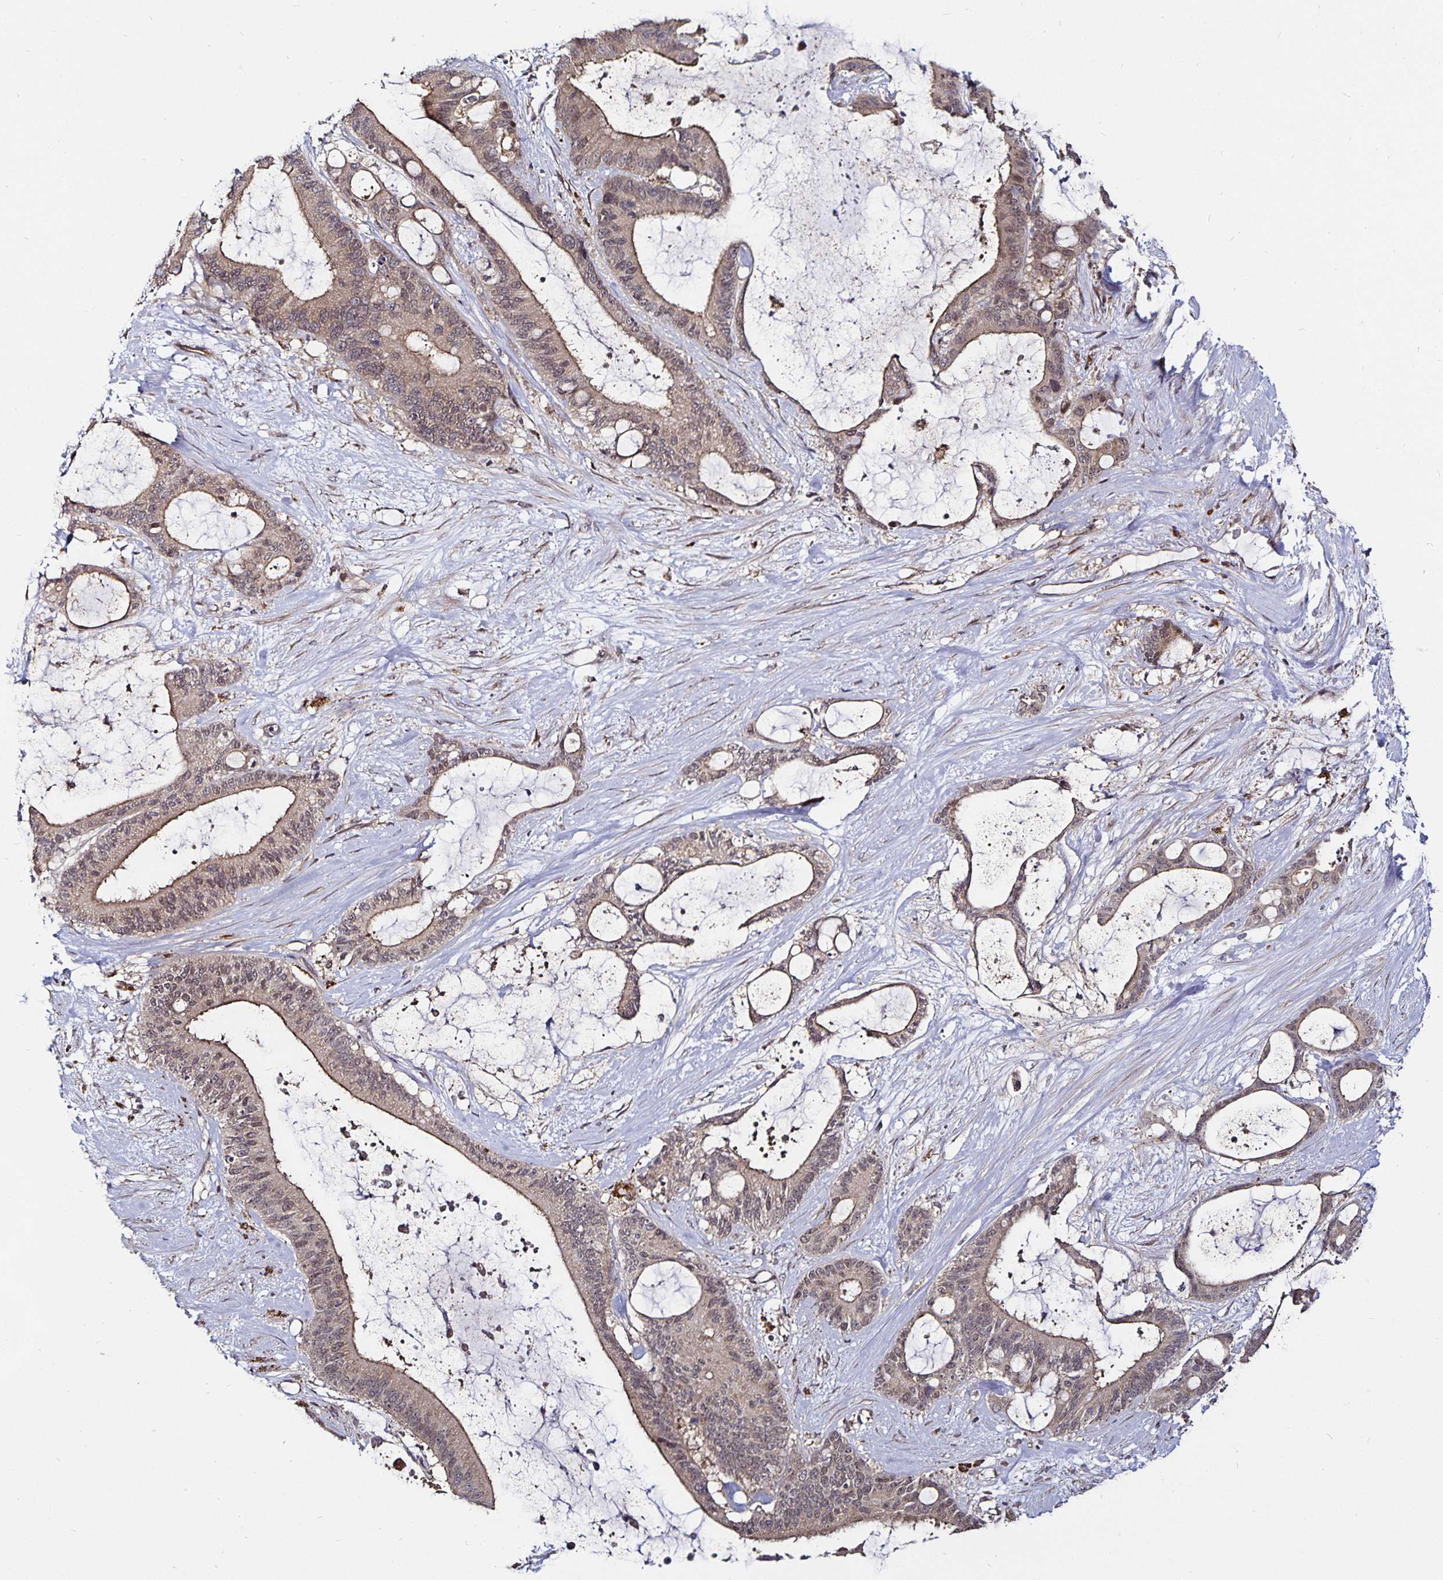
{"staining": {"intensity": "moderate", "quantity": "25%-75%", "location": "cytoplasmic/membranous,nuclear"}, "tissue": "liver cancer", "cell_type": "Tumor cells", "image_type": "cancer", "snomed": [{"axis": "morphology", "description": "Normal tissue, NOS"}, {"axis": "morphology", "description": "Cholangiocarcinoma"}, {"axis": "topography", "description": "Liver"}, {"axis": "topography", "description": "Peripheral nerve tissue"}], "caption": "Liver cholangiocarcinoma stained with immunohistochemistry (IHC) exhibits moderate cytoplasmic/membranous and nuclear staining in approximately 25%-75% of tumor cells.", "gene": "CYP27A1", "patient": {"sex": "female", "age": 73}}